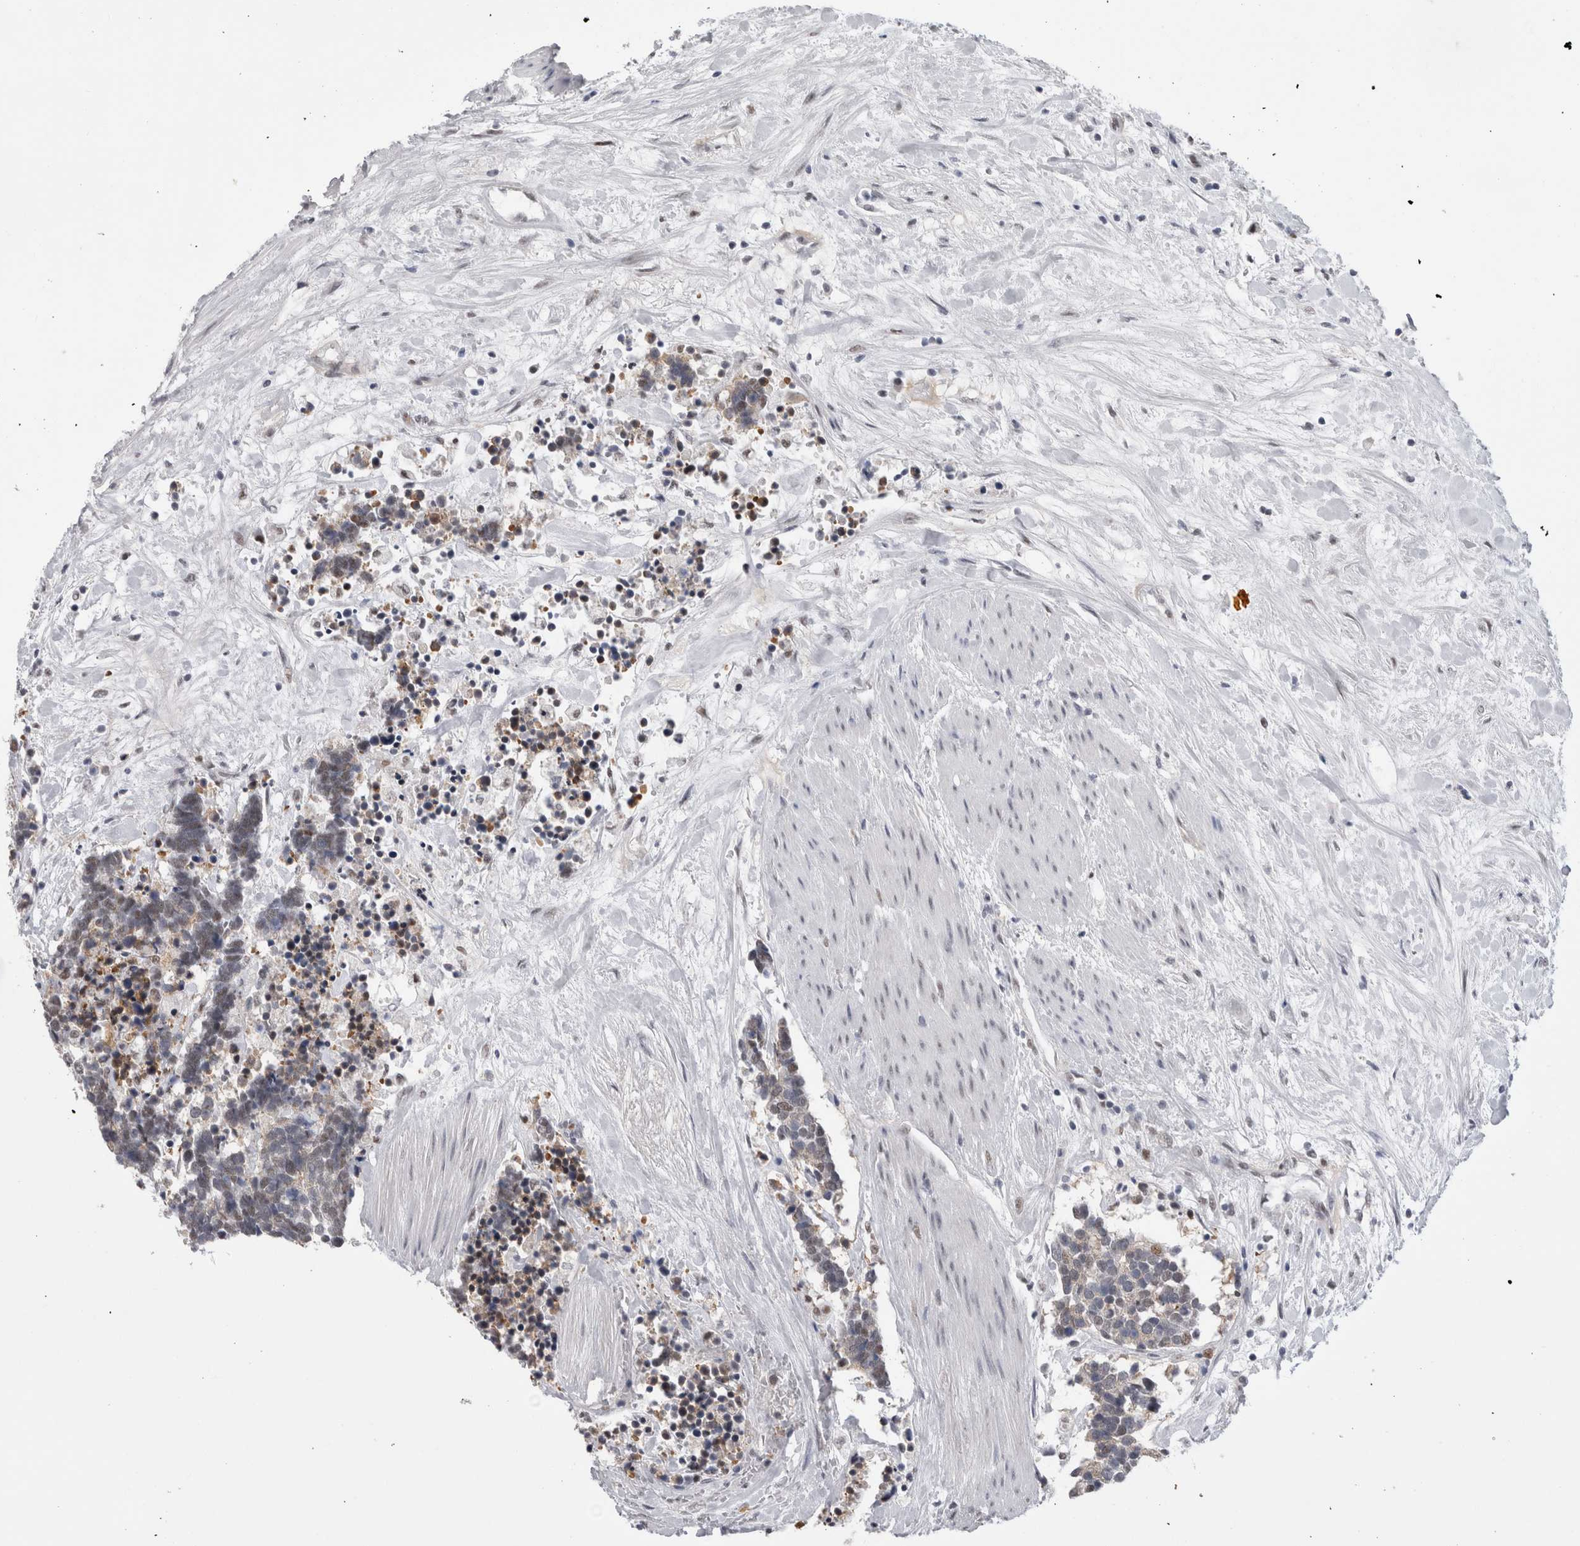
{"staining": {"intensity": "weak", "quantity": "<25%", "location": "nuclear"}, "tissue": "carcinoid", "cell_type": "Tumor cells", "image_type": "cancer", "snomed": [{"axis": "morphology", "description": "Carcinoma, NOS"}, {"axis": "morphology", "description": "Carcinoid, malignant, NOS"}, {"axis": "topography", "description": "Urinary bladder"}], "caption": "The IHC image has no significant positivity in tumor cells of carcinoid tissue.", "gene": "API5", "patient": {"sex": "male", "age": 57}}